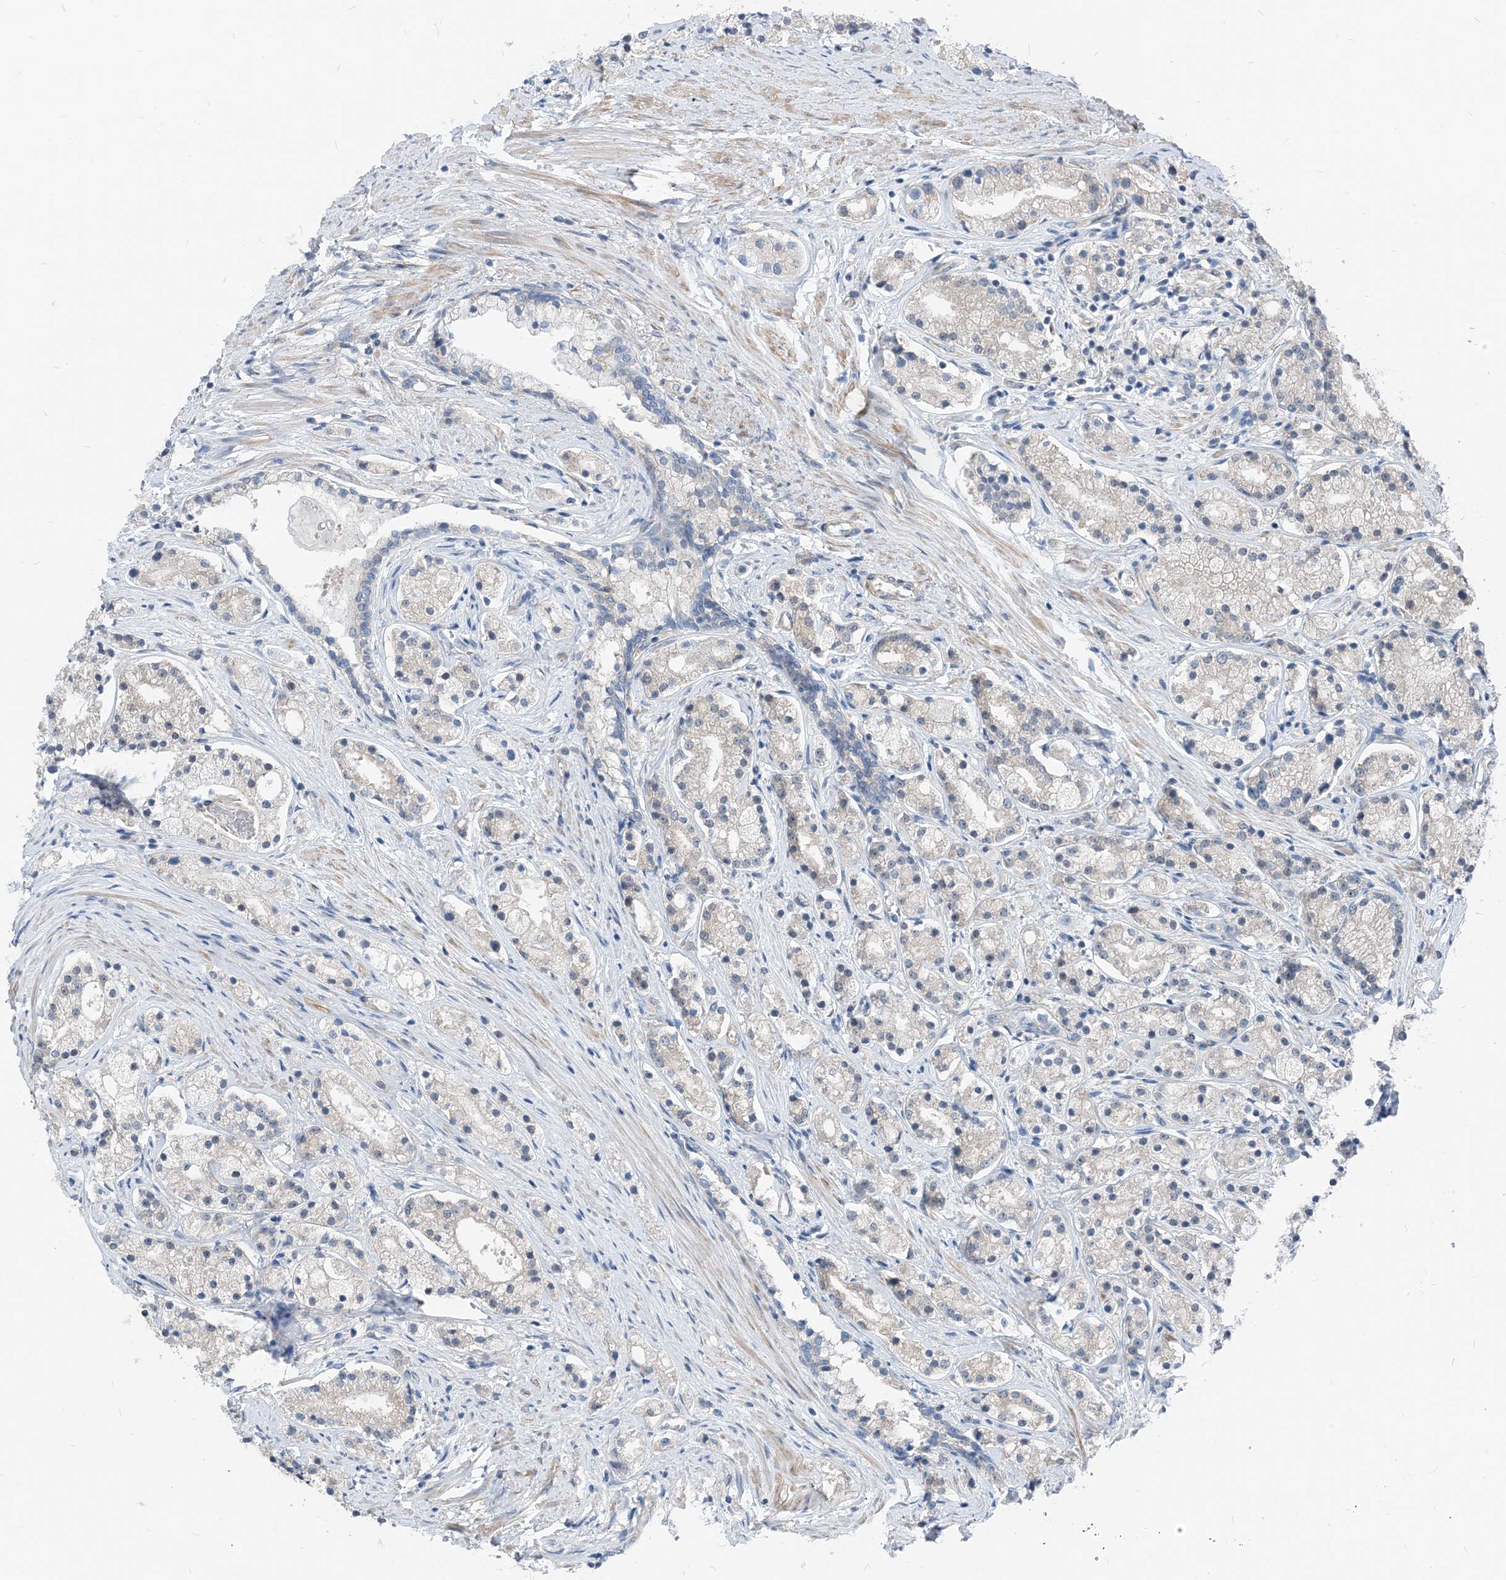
{"staining": {"intensity": "weak", "quantity": "<25%", "location": "cytoplasmic/membranous"}, "tissue": "prostate cancer", "cell_type": "Tumor cells", "image_type": "cancer", "snomed": [{"axis": "morphology", "description": "Adenocarcinoma, High grade"}, {"axis": "topography", "description": "Prostate"}], "caption": "Tumor cells show no significant expression in adenocarcinoma (high-grade) (prostate). The staining is performed using DAB brown chromogen with nuclei counter-stained in using hematoxylin.", "gene": "PLEKHA3", "patient": {"sex": "male", "age": 69}}